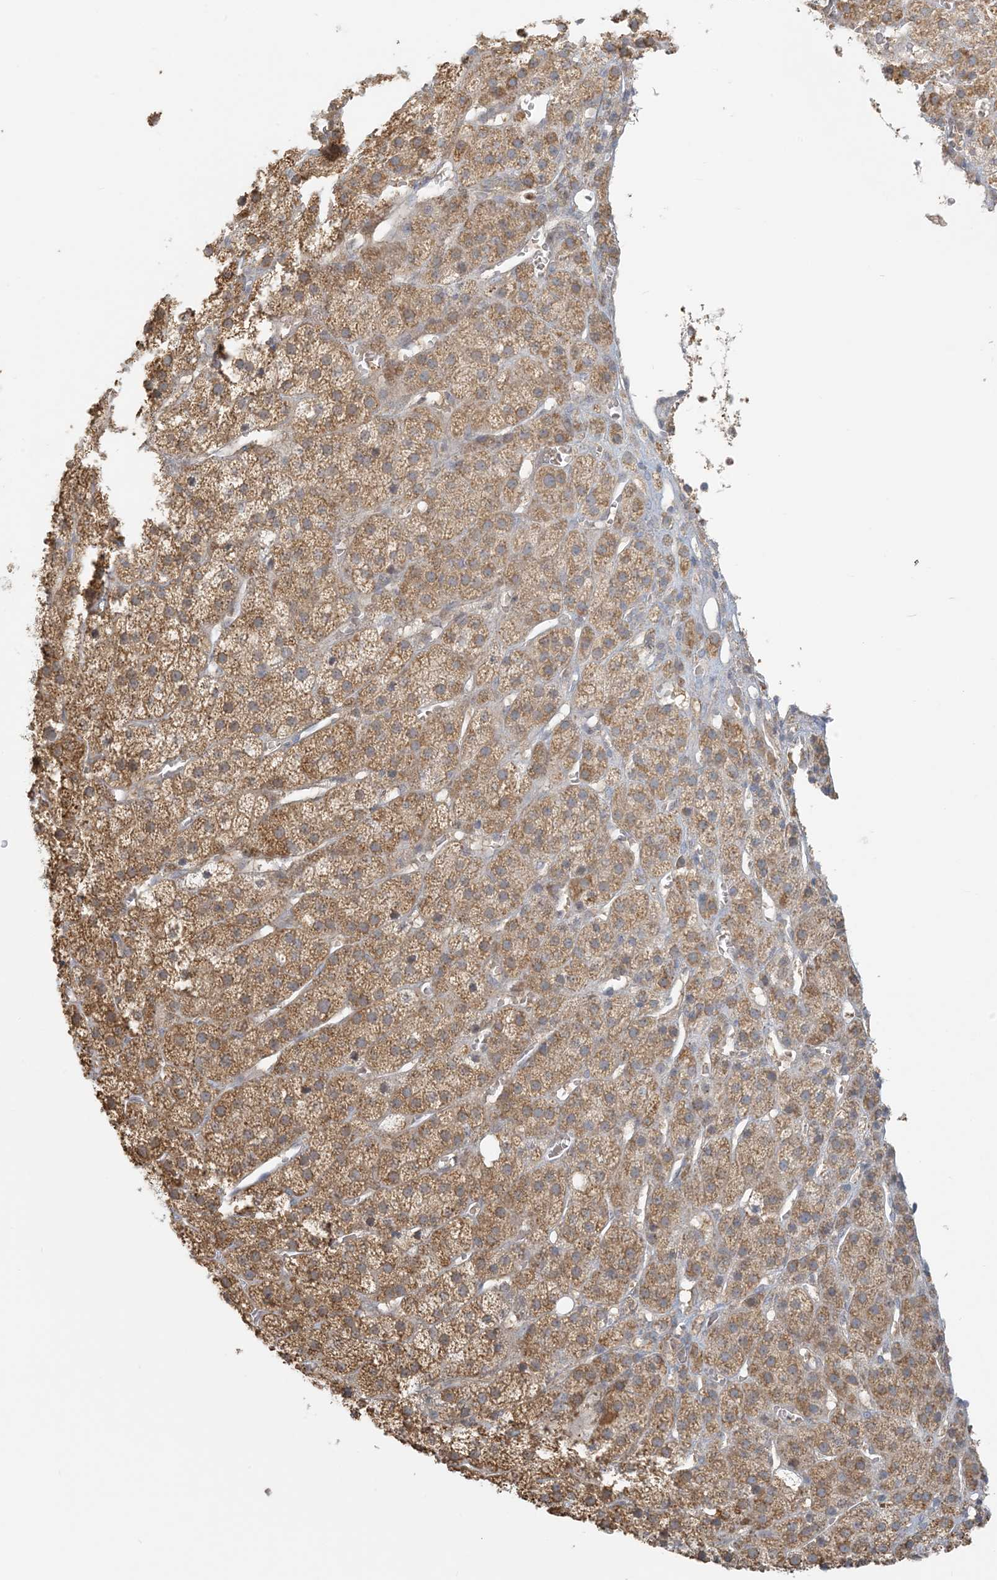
{"staining": {"intensity": "moderate", "quantity": ">75%", "location": "cytoplasmic/membranous"}, "tissue": "adrenal gland", "cell_type": "Glandular cells", "image_type": "normal", "snomed": [{"axis": "morphology", "description": "Normal tissue, NOS"}, {"axis": "topography", "description": "Adrenal gland"}], "caption": "DAB immunohistochemical staining of normal human adrenal gland exhibits moderate cytoplasmic/membranous protein expression in about >75% of glandular cells.", "gene": "HACL1", "patient": {"sex": "female", "age": 57}}